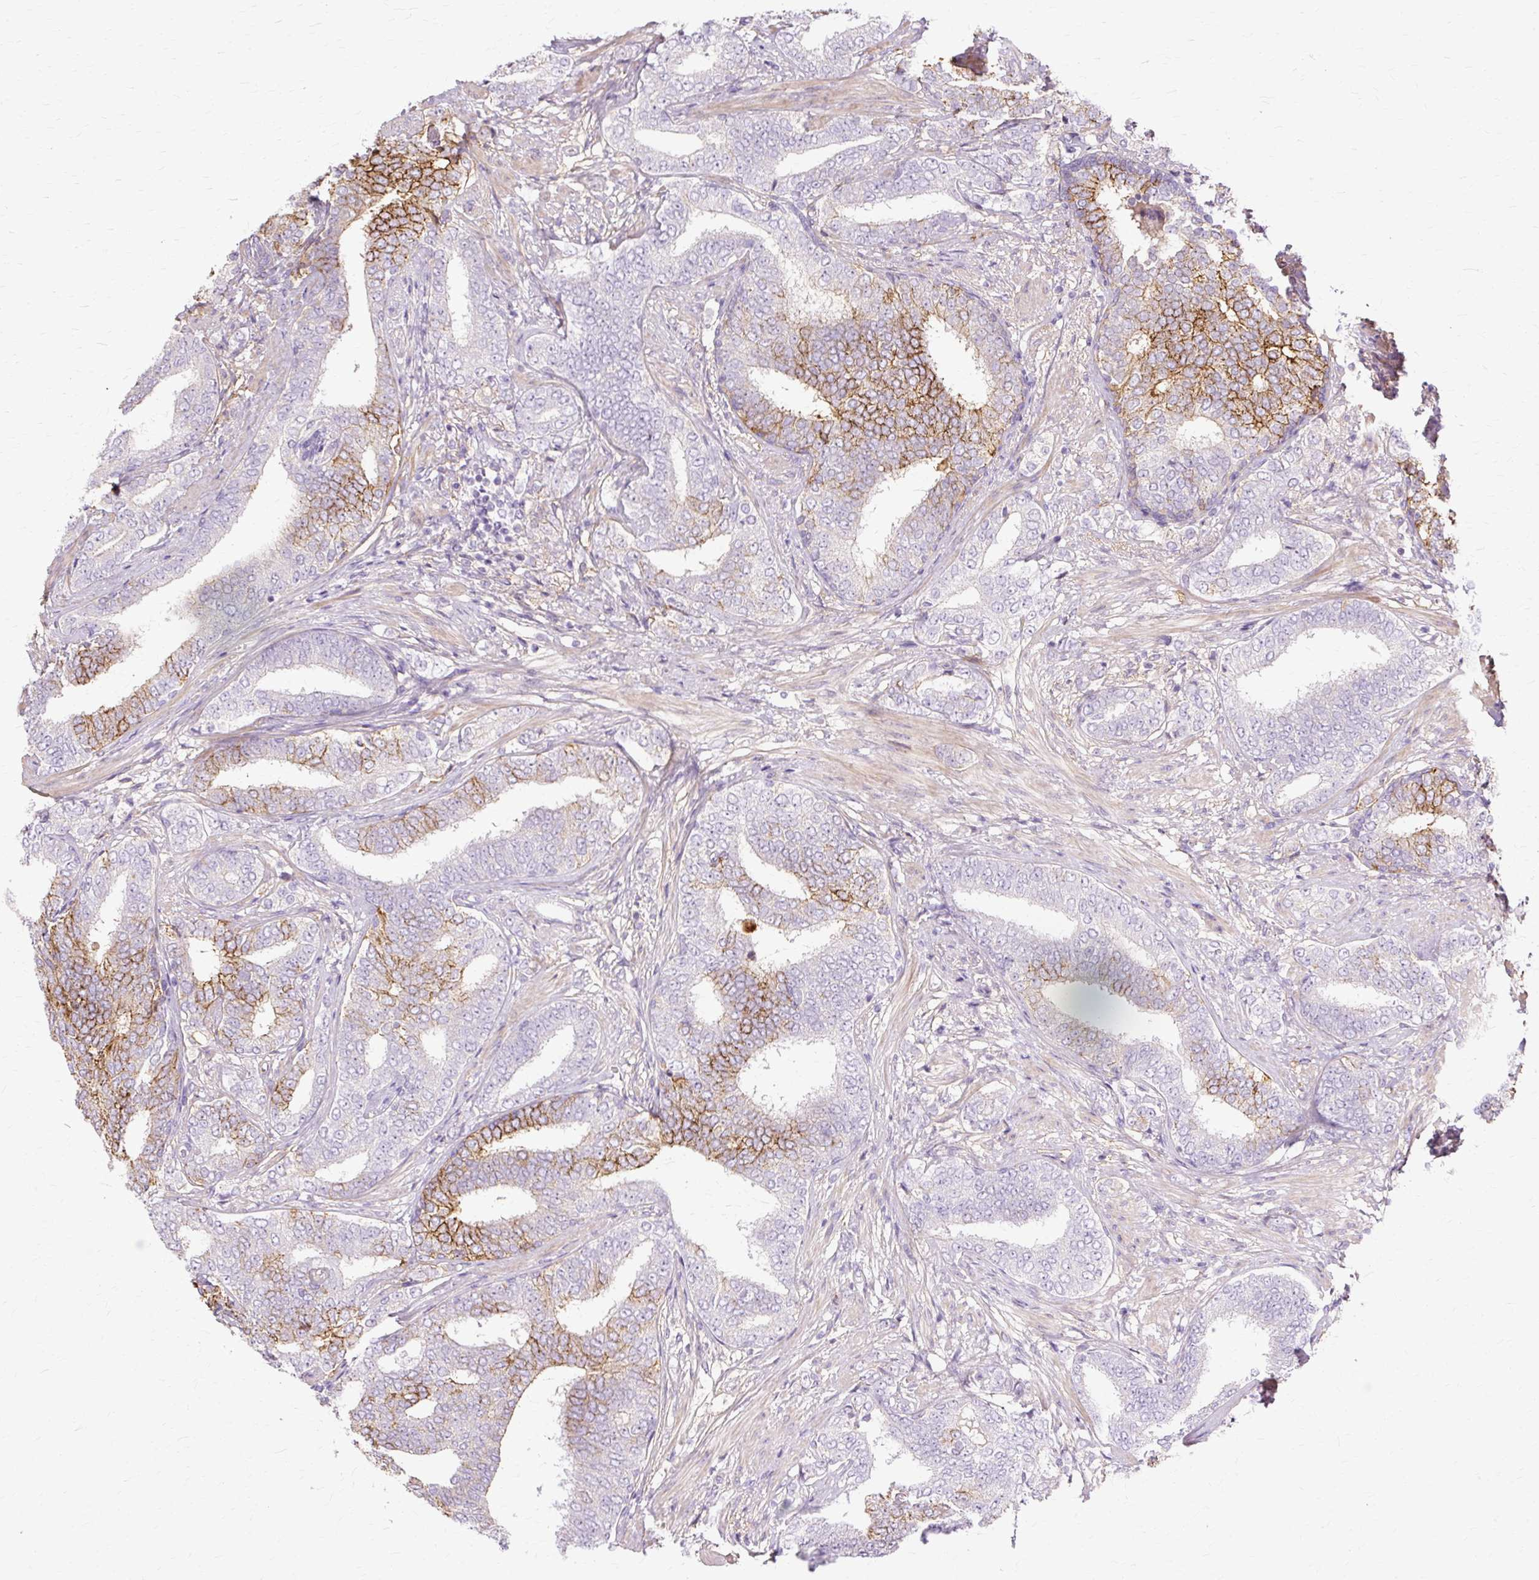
{"staining": {"intensity": "moderate", "quantity": "25%-75%", "location": "cytoplasmic/membranous"}, "tissue": "prostate cancer", "cell_type": "Tumor cells", "image_type": "cancer", "snomed": [{"axis": "morphology", "description": "Adenocarcinoma, High grade"}, {"axis": "topography", "description": "Prostate"}], "caption": "Approximately 25%-75% of tumor cells in high-grade adenocarcinoma (prostate) display moderate cytoplasmic/membranous protein positivity as visualized by brown immunohistochemical staining.", "gene": "TSPAN8", "patient": {"sex": "male", "age": 72}}